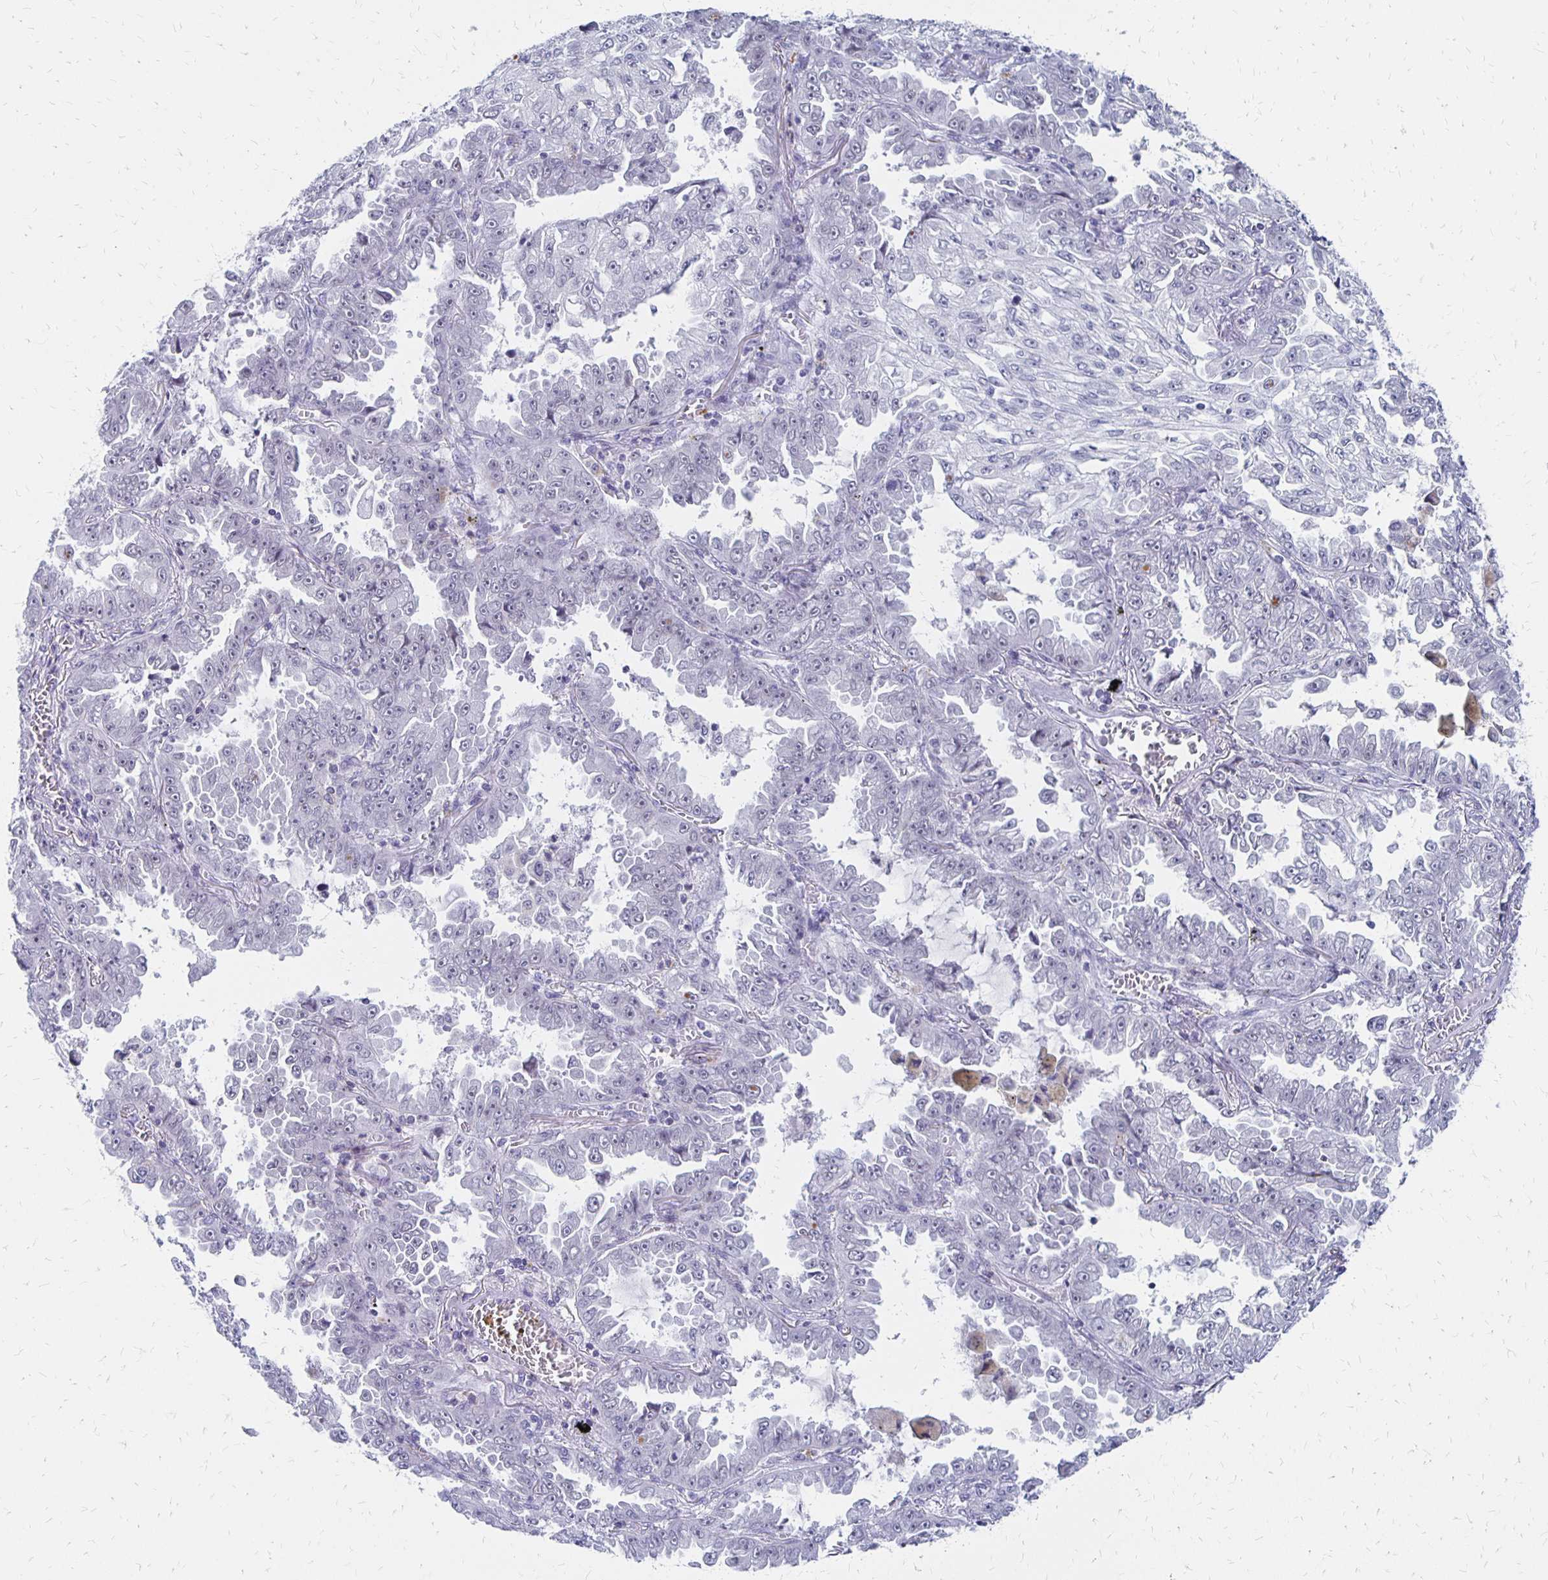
{"staining": {"intensity": "negative", "quantity": "none", "location": "none"}, "tissue": "lung cancer", "cell_type": "Tumor cells", "image_type": "cancer", "snomed": [{"axis": "morphology", "description": "Adenocarcinoma, NOS"}, {"axis": "topography", "description": "Lung"}], "caption": "Image shows no significant protein positivity in tumor cells of lung cancer (adenocarcinoma).", "gene": "SYT2", "patient": {"sex": "female", "age": 52}}